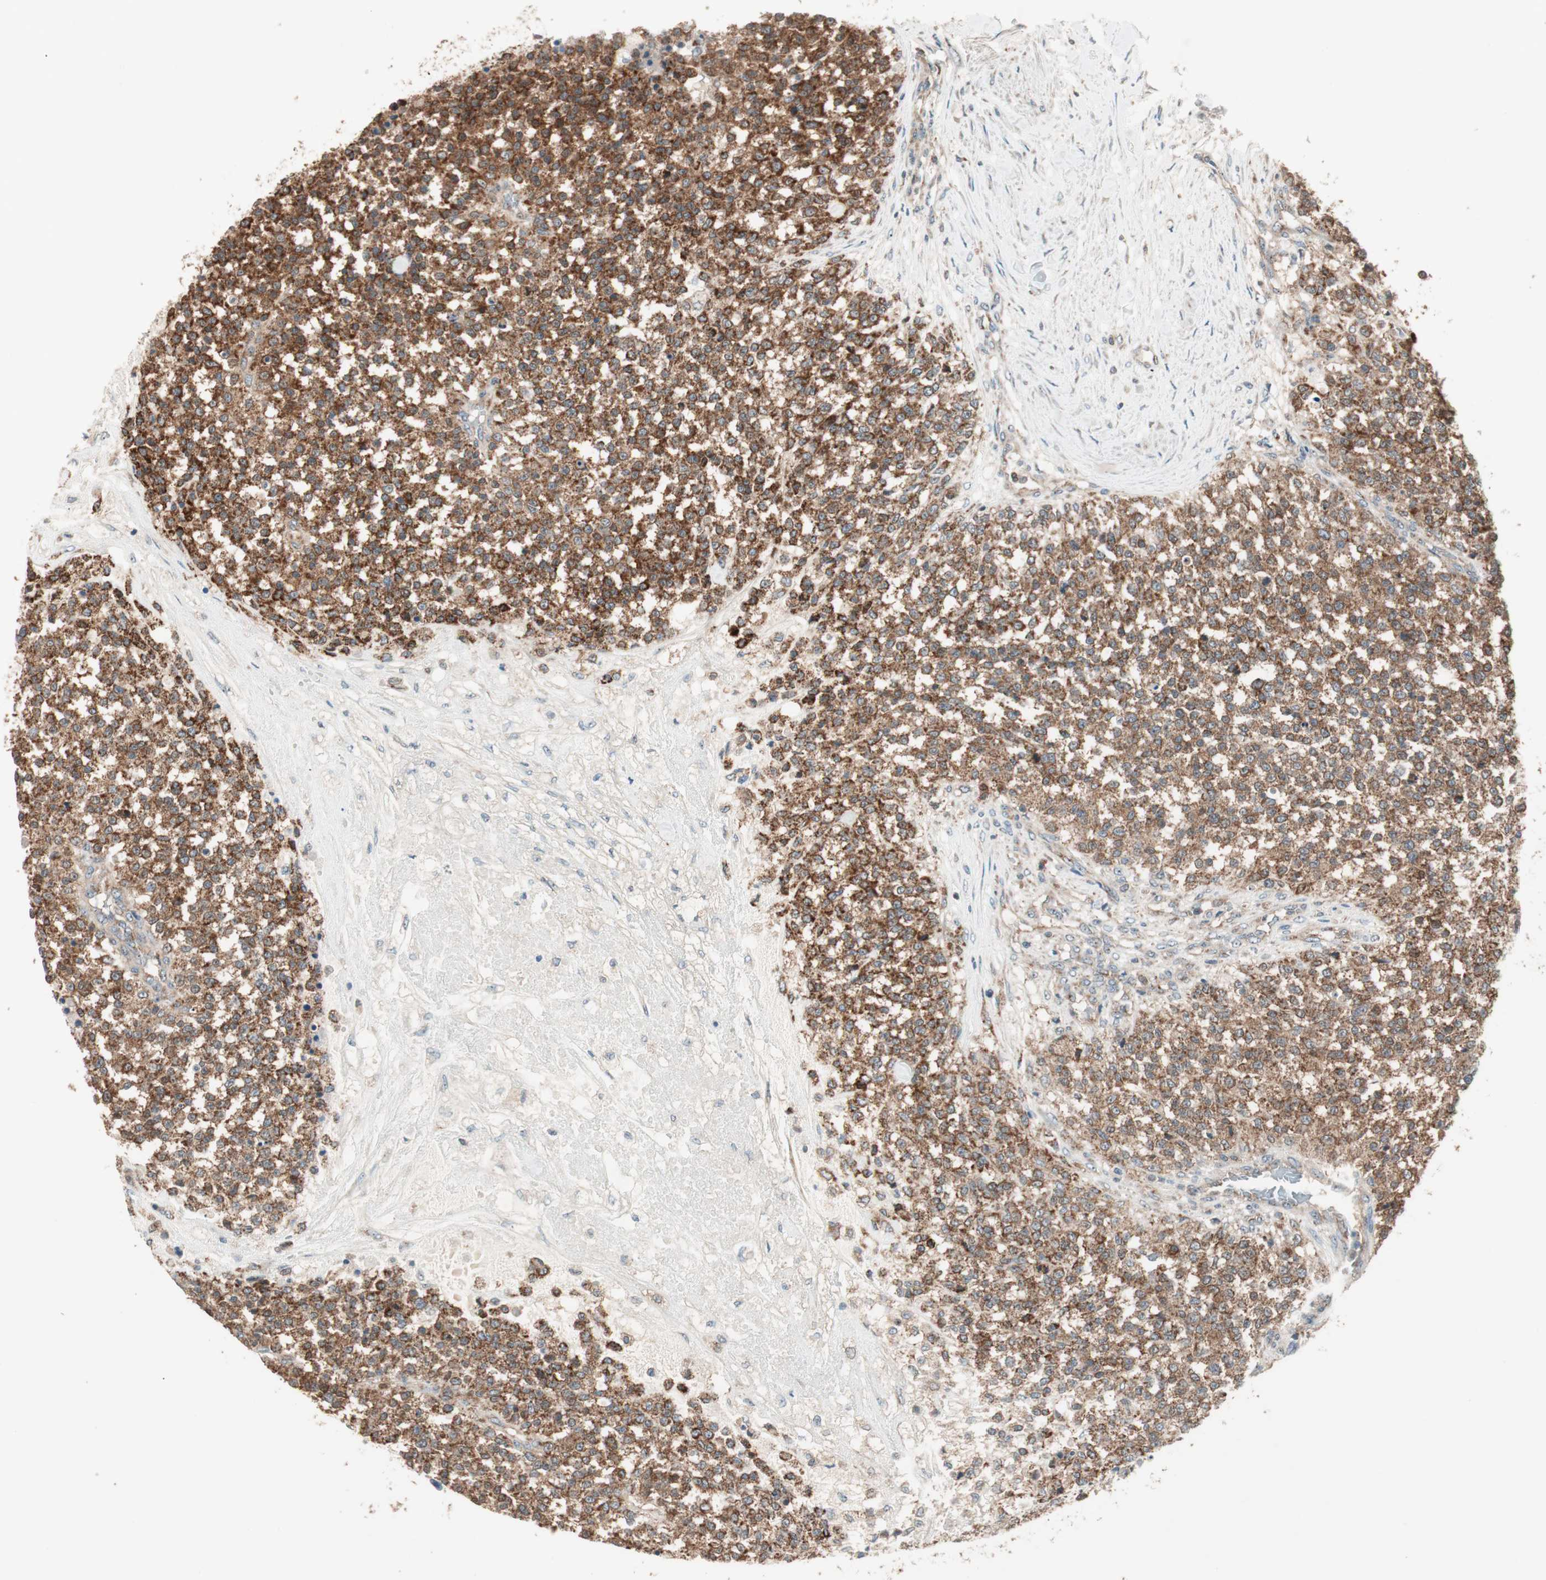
{"staining": {"intensity": "strong", "quantity": ">75%", "location": "cytoplasmic/membranous"}, "tissue": "testis cancer", "cell_type": "Tumor cells", "image_type": "cancer", "snomed": [{"axis": "morphology", "description": "Seminoma, NOS"}, {"axis": "topography", "description": "Testis"}], "caption": "This image displays immunohistochemistry staining of human testis cancer, with high strong cytoplasmic/membranous staining in approximately >75% of tumor cells.", "gene": "CC2D1A", "patient": {"sex": "male", "age": 59}}